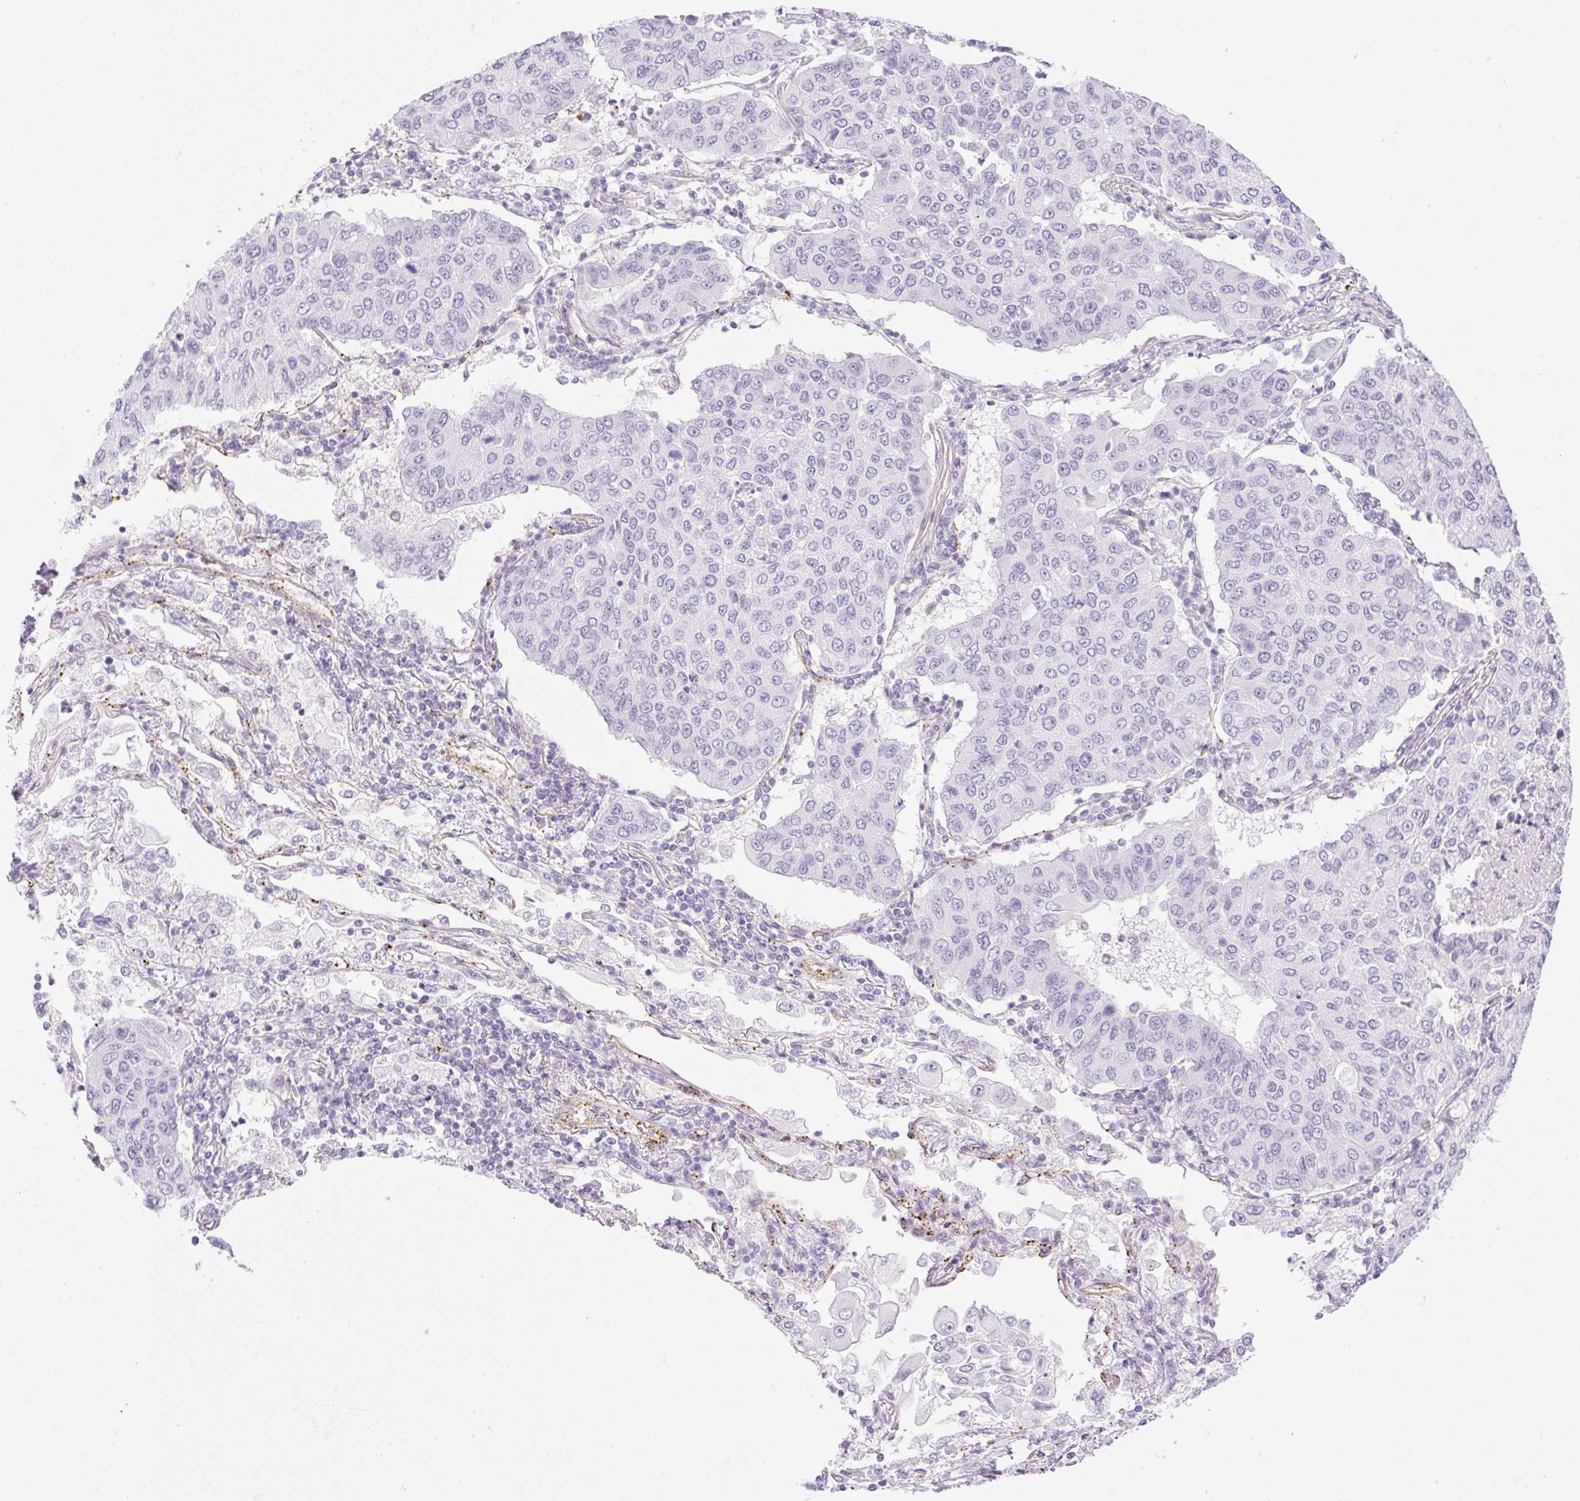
{"staining": {"intensity": "negative", "quantity": "none", "location": "none"}, "tissue": "lung cancer", "cell_type": "Tumor cells", "image_type": "cancer", "snomed": [{"axis": "morphology", "description": "Squamous cell carcinoma, NOS"}, {"axis": "topography", "description": "Lung"}], "caption": "The image exhibits no significant staining in tumor cells of lung squamous cell carcinoma.", "gene": "EHD3", "patient": {"sex": "male", "age": 74}}